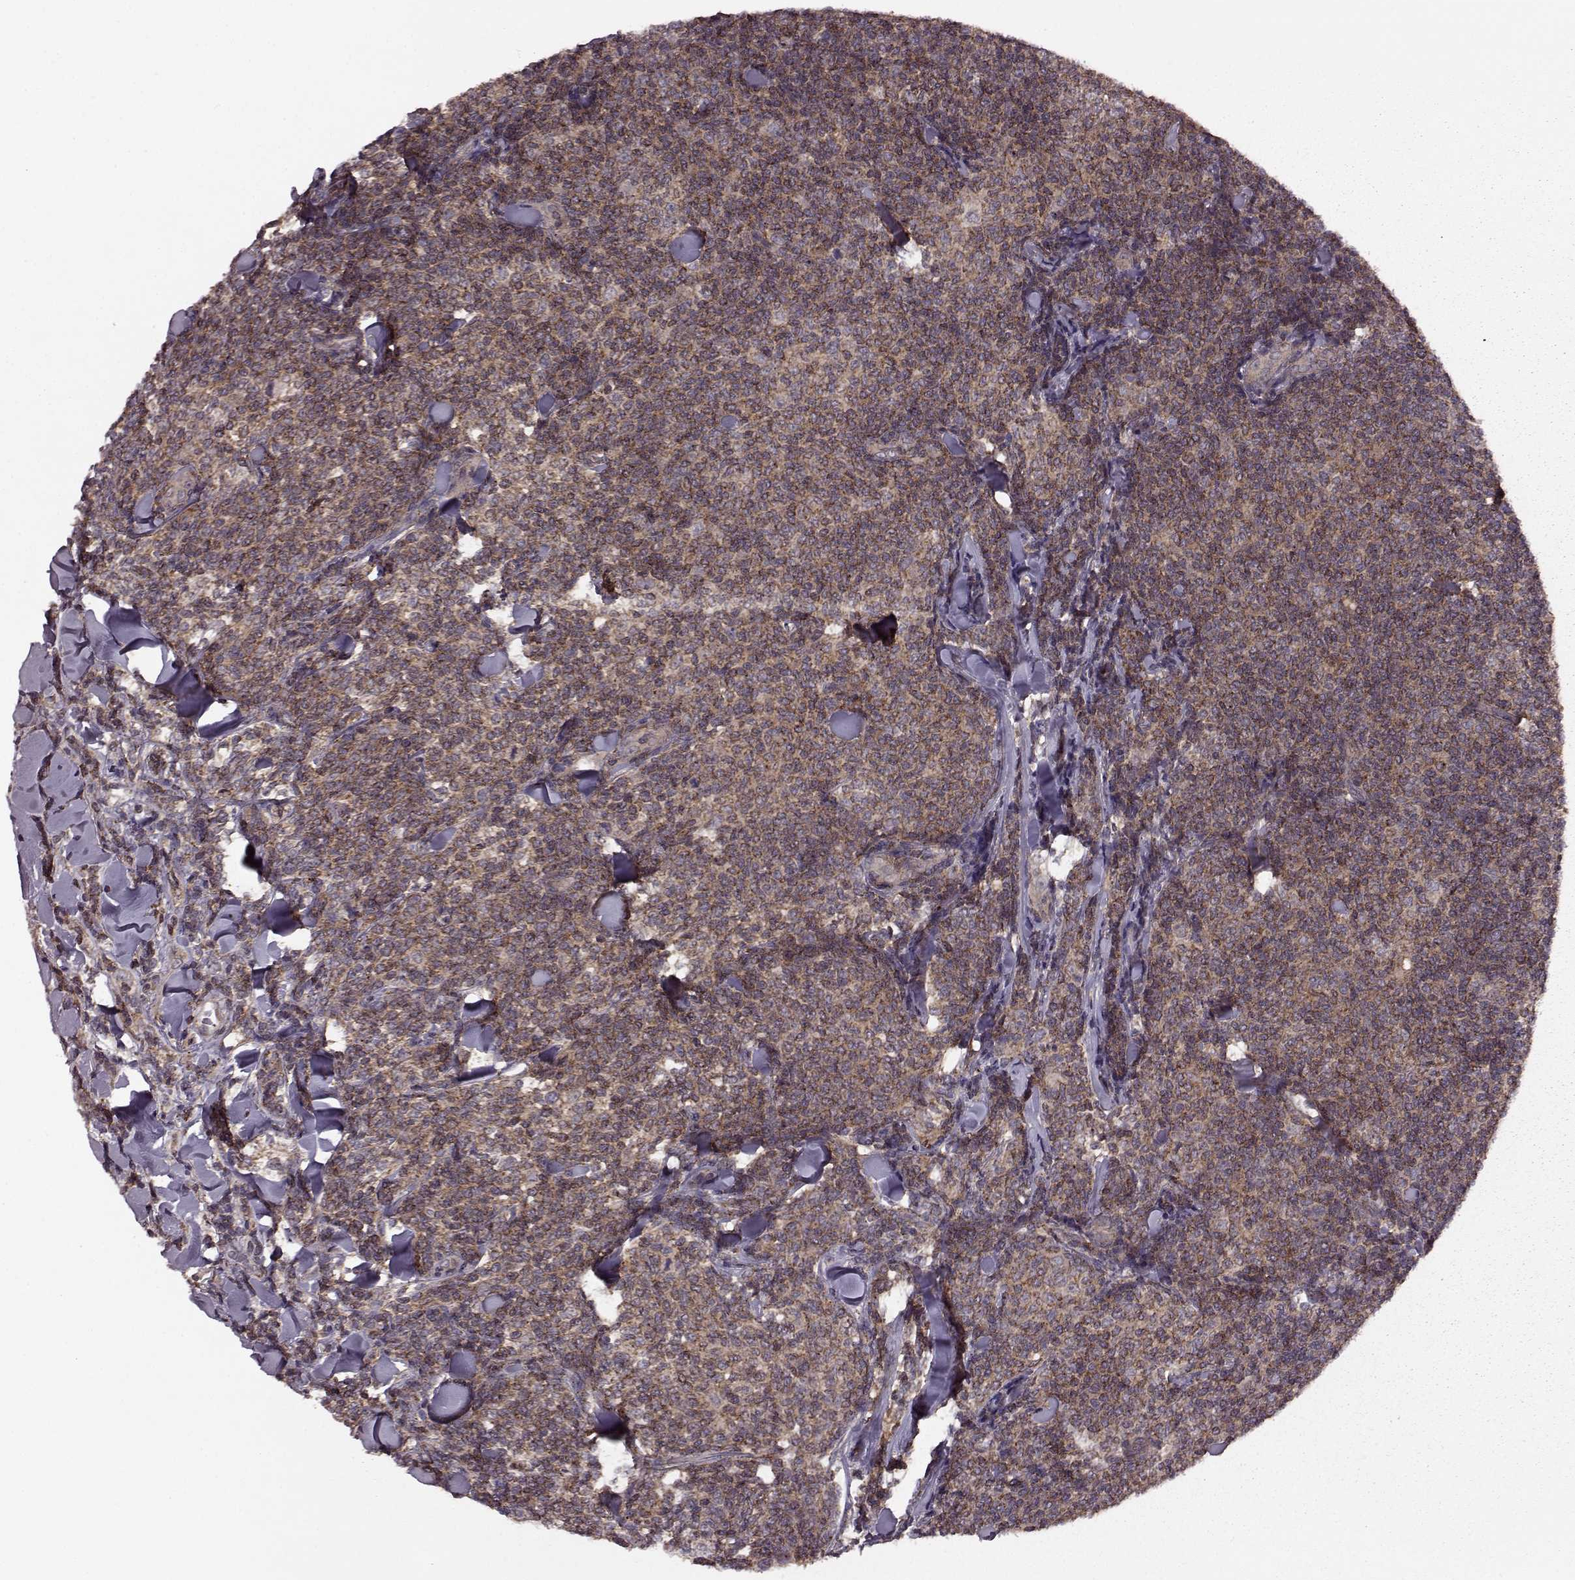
{"staining": {"intensity": "moderate", "quantity": ">75%", "location": "cytoplasmic/membranous"}, "tissue": "lymphoma", "cell_type": "Tumor cells", "image_type": "cancer", "snomed": [{"axis": "morphology", "description": "Malignant lymphoma, non-Hodgkin's type, Low grade"}, {"axis": "topography", "description": "Lymph node"}], "caption": "Human low-grade malignant lymphoma, non-Hodgkin's type stained for a protein (brown) demonstrates moderate cytoplasmic/membranous positive staining in approximately >75% of tumor cells.", "gene": "FNIP2", "patient": {"sex": "female", "age": 56}}